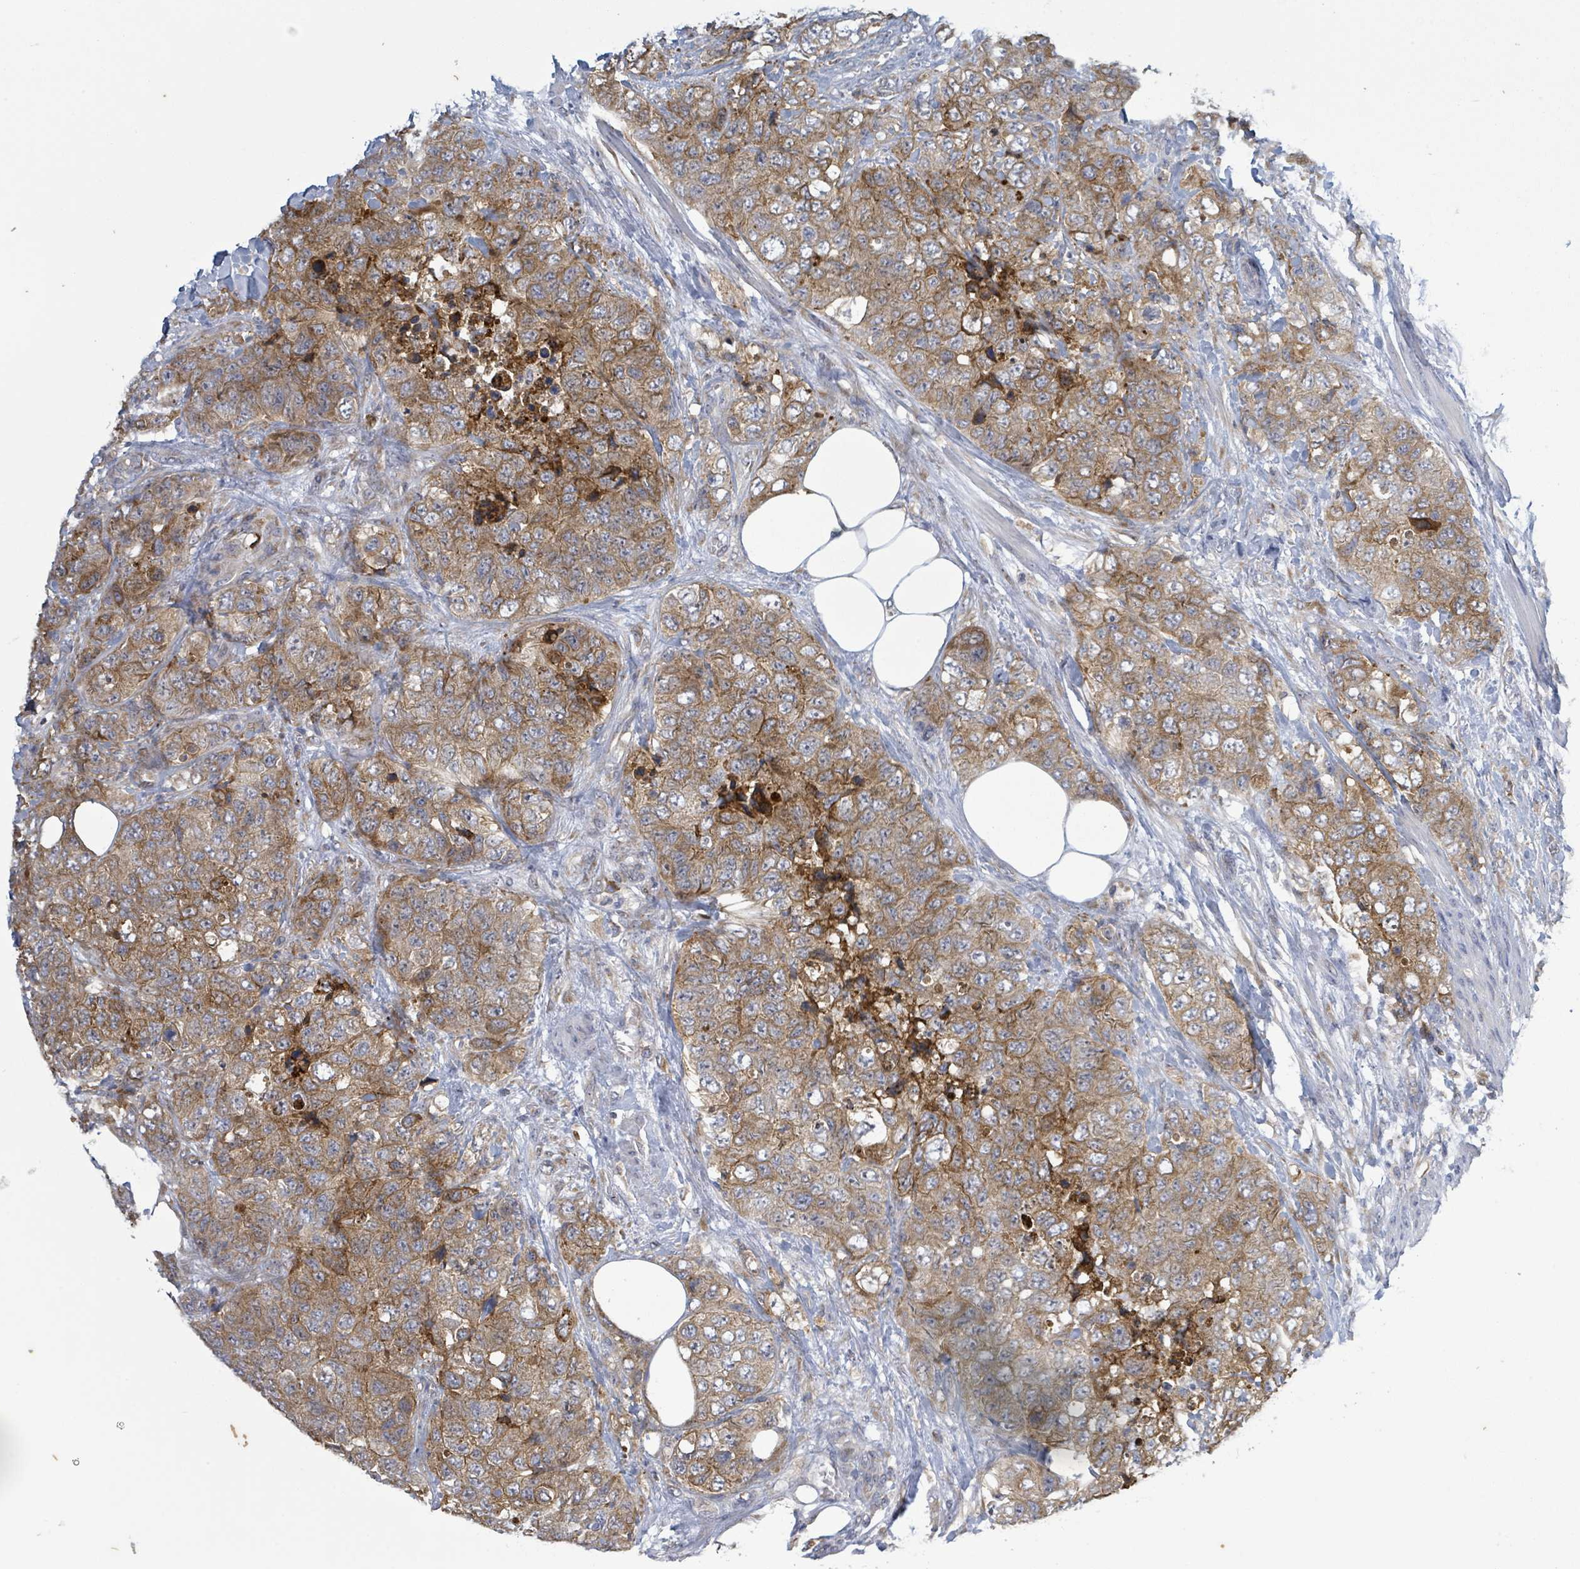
{"staining": {"intensity": "moderate", "quantity": ">75%", "location": "cytoplasmic/membranous"}, "tissue": "urothelial cancer", "cell_type": "Tumor cells", "image_type": "cancer", "snomed": [{"axis": "morphology", "description": "Urothelial carcinoma, High grade"}, {"axis": "topography", "description": "Urinary bladder"}], "caption": "Immunohistochemistry staining of urothelial carcinoma (high-grade), which displays medium levels of moderate cytoplasmic/membranous expression in approximately >75% of tumor cells indicating moderate cytoplasmic/membranous protein expression. The staining was performed using DAB (brown) for protein detection and nuclei were counterstained in hematoxylin (blue).", "gene": "ATP13A1", "patient": {"sex": "female", "age": 78}}